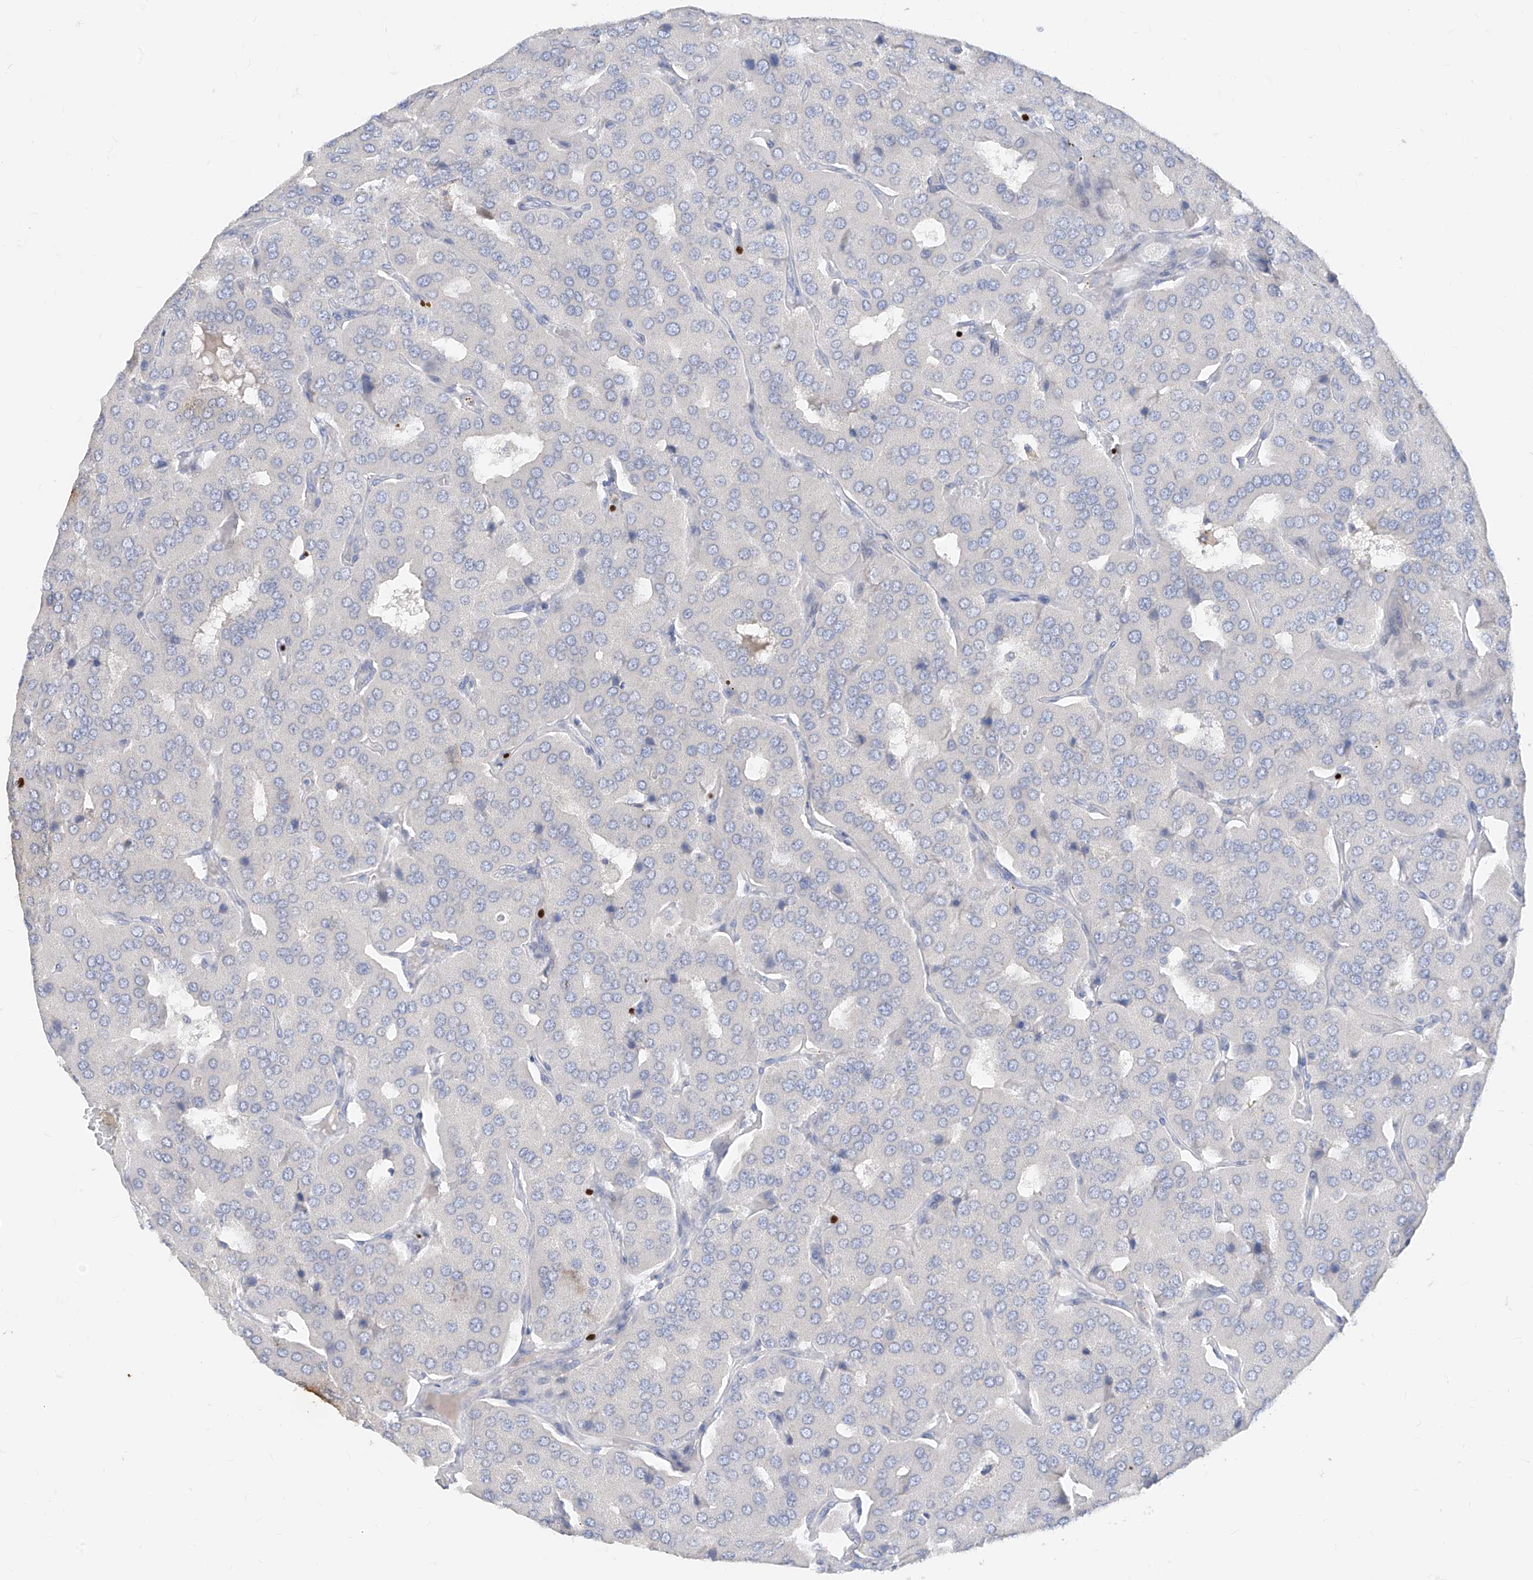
{"staining": {"intensity": "negative", "quantity": "none", "location": "none"}, "tissue": "parathyroid gland", "cell_type": "Glandular cells", "image_type": "normal", "snomed": [{"axis": "morphology", "description": "Normal tissue, NOS"}, {"axis": "morphology", "description": "Adenoma, NOS"}, {"axis": "topography", "description": "Parathyroid gland"}], "caption": "High magnification brightfield microscopy of benign parathyroid gland stained with DAB (3,3'-diaminobenzidine) (brown) and counterstained with hematoxylin (blue): glandular cells show no significant expression. (DAB (3,3'-diaminobenzidine) IHC visualized using brightfield microscopy, high magnification).", "gene": "TBX21", "patient": {"sex": "female", "age": 86}}